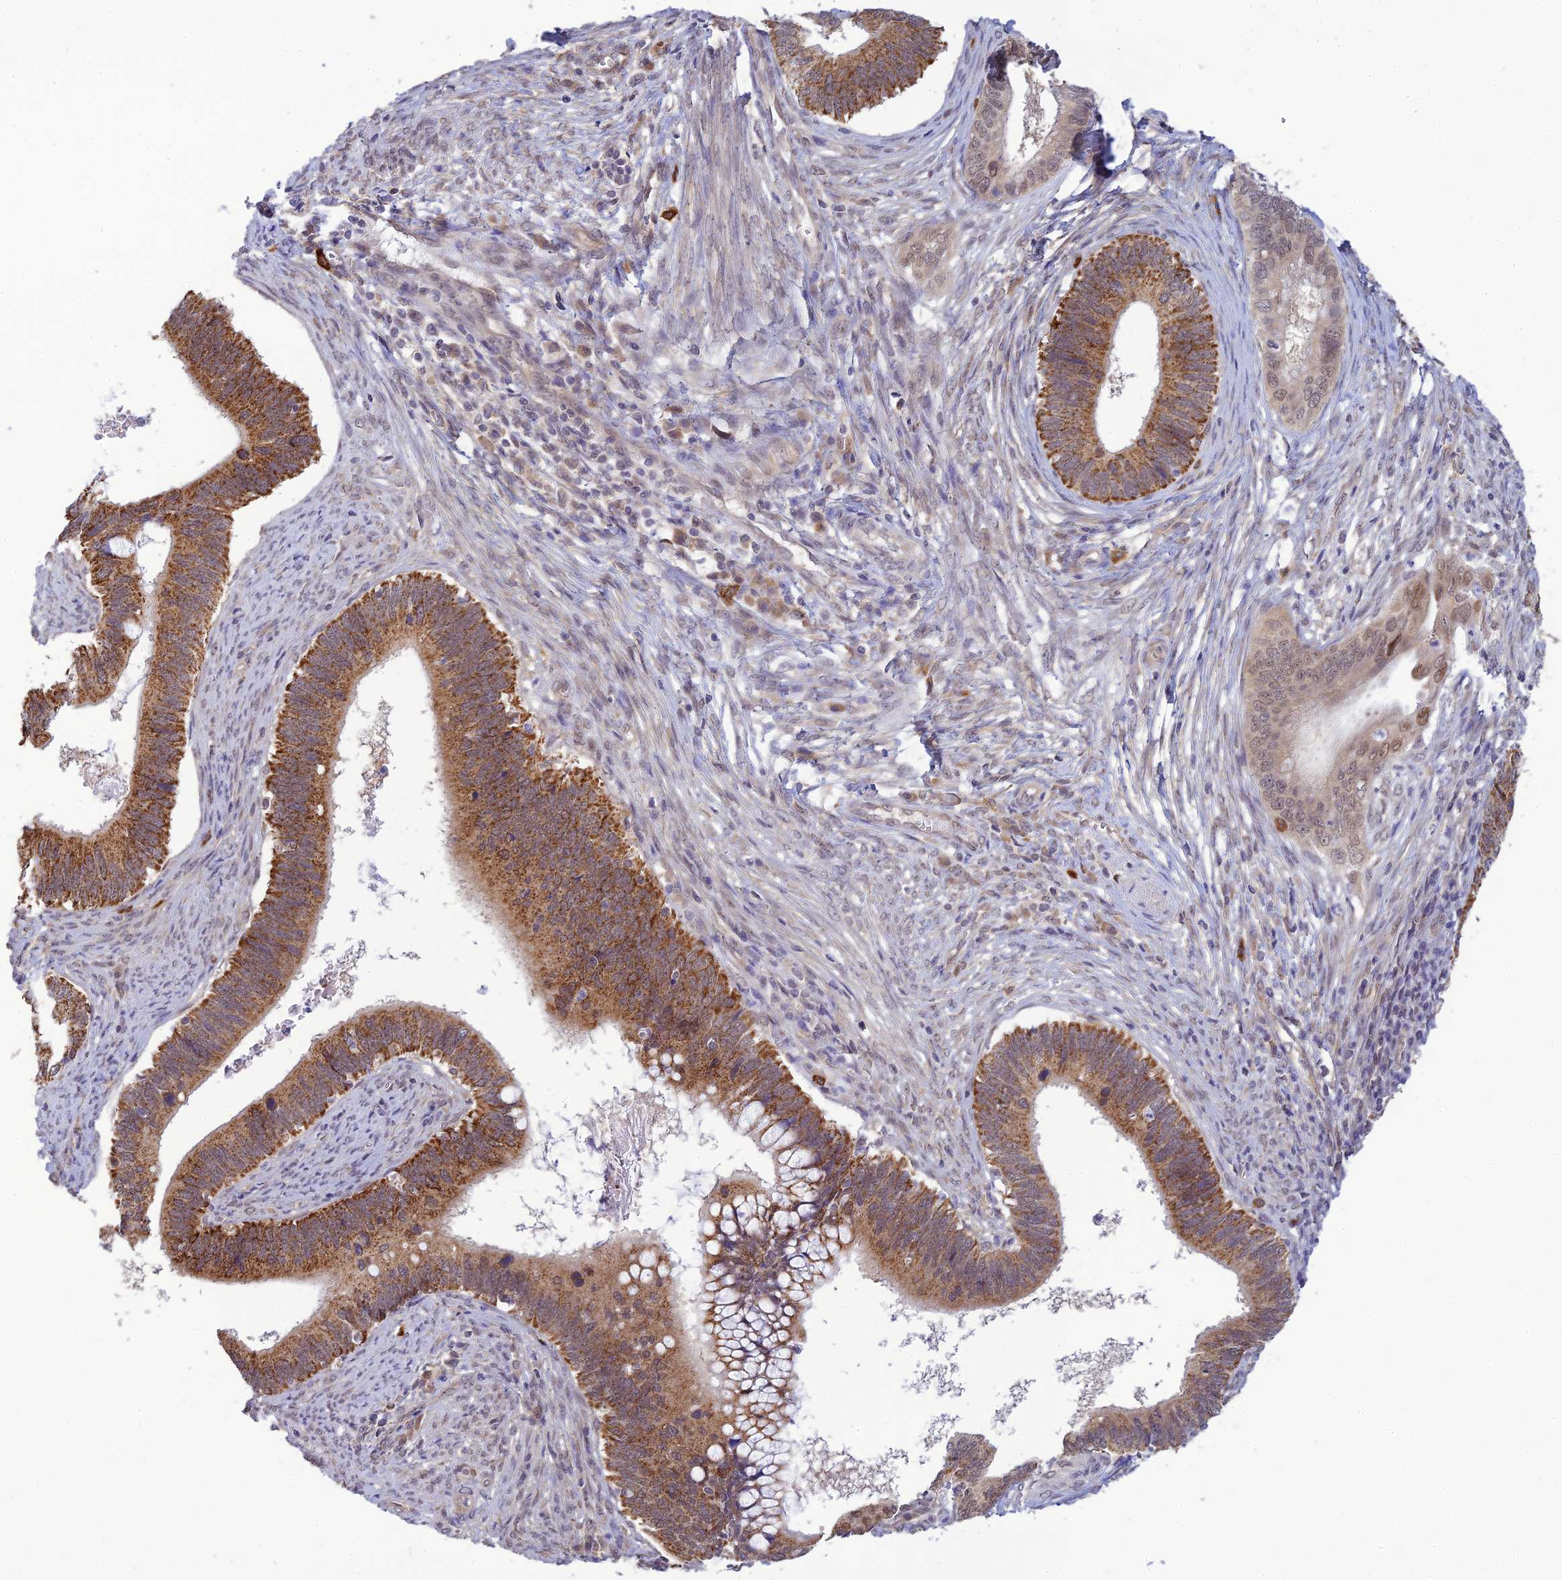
{"staining": {"intensity": "strong", "quantity": ">75%", "location": "cytoplasmic/membranous"}, "tissue": "cervical cancer", "cell_type": "Tumor cells", "image_type": "cancer", "snomed": [{"axis": "morphology", "description": "Adenocarcinoma, NOS"}, {"axis": "topography", "description": "Cervix"}], "caption": "IHC of cervical adenocarcinoma shows high levels of strong cytoplasmic/membranous expression in approximately >75% of tumor cells.", "gene": "SKIC8", "patient": {"sex": "female", "age": 42}}